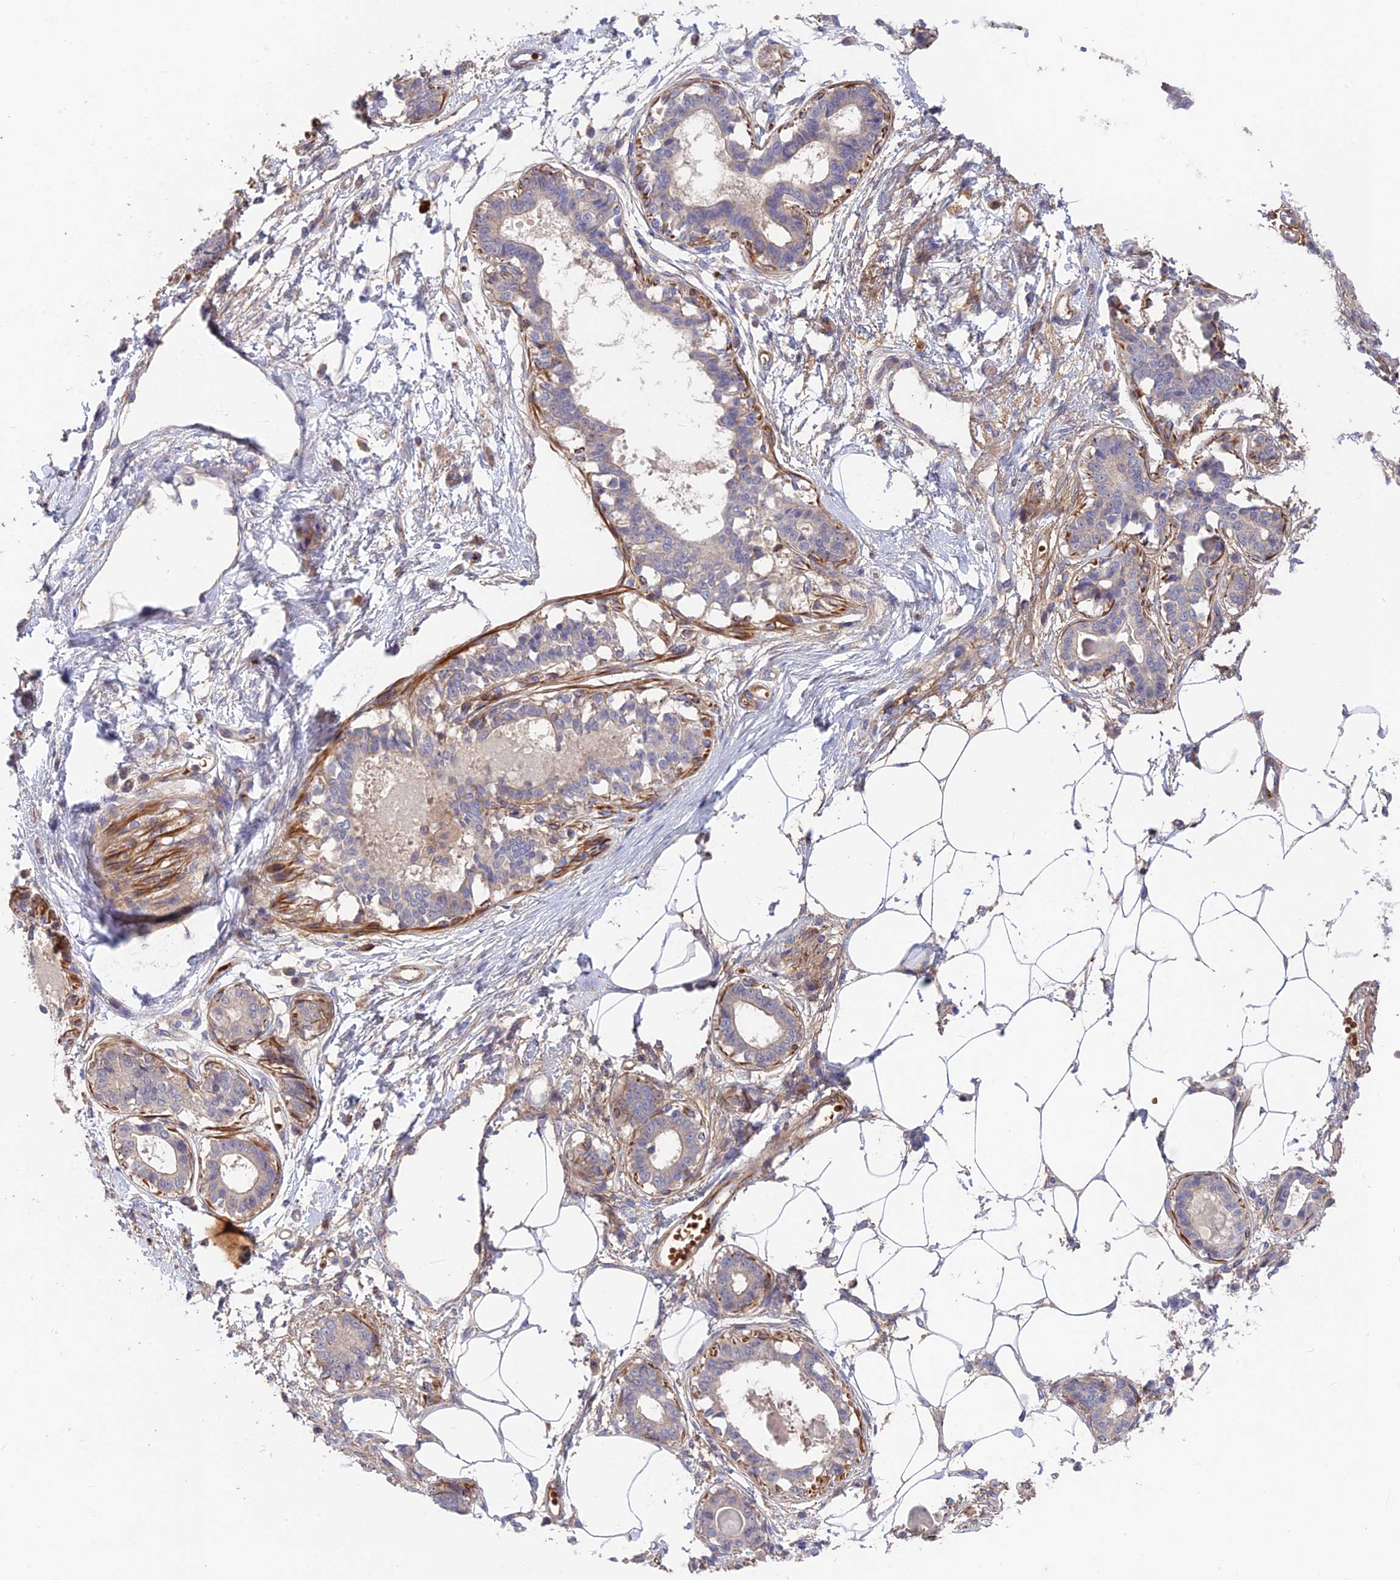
{"staining": {"intensity": "negative", "quantity": "none", "location": "none"}, "tissue": "breast", "cell_type": "Adipocytes", "image_type": "normal", "snomed": [{"axis": "morphology", "description": "Normal tissue, NOS"}, {"axis": "topography", "description": "Breast"}], "caption": "There is no significant staining in adipocytes of breast. (DAB (3,3'-diaminobenzidine) IHC with hematoxylin counter stain).", "gene": "CPNE7", "patient": {"sex": "female", "age": 45}}